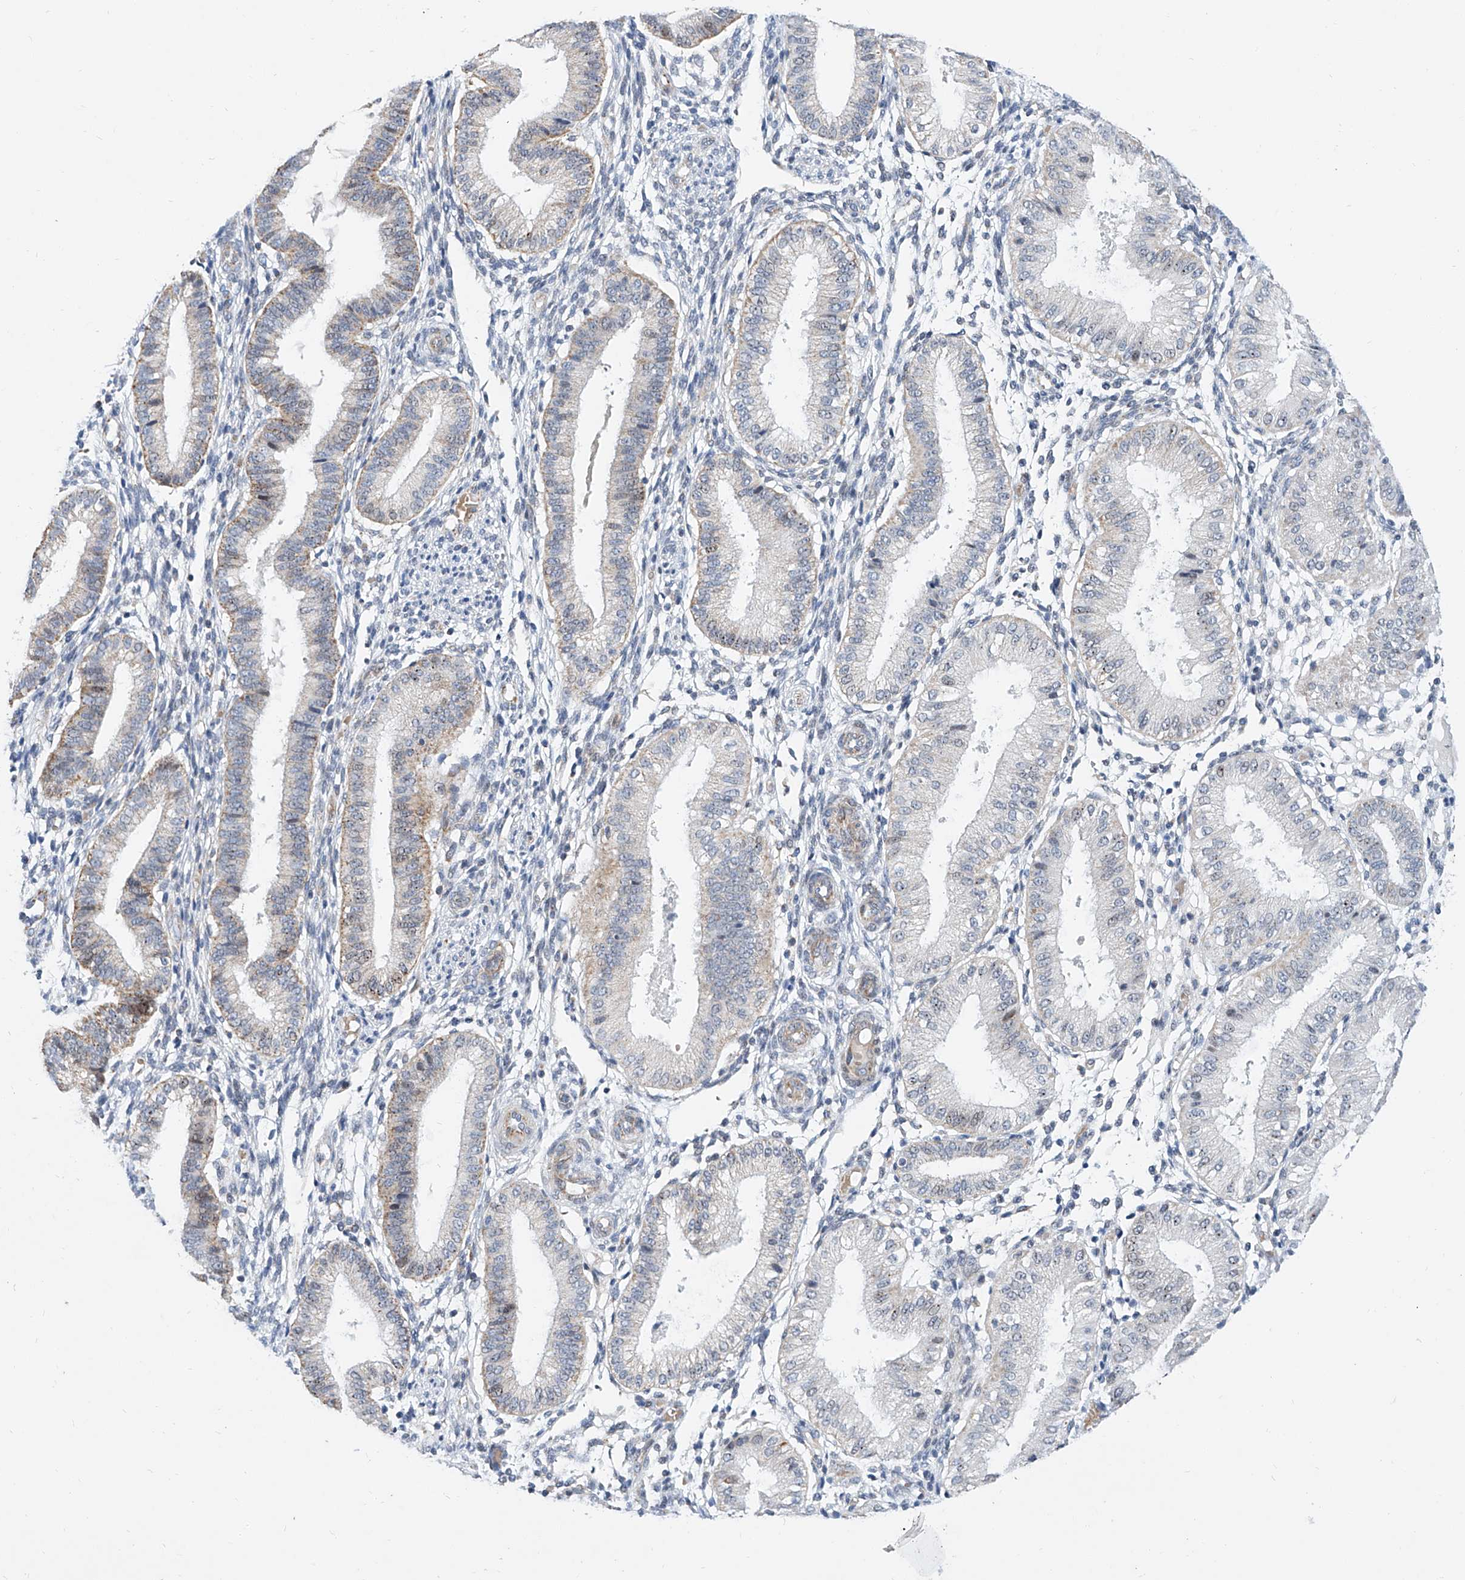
{"staining": {"intensity": "negative", "quantity": "none", "location": "none"}, "tissue": "endometrium", "cell_type": "Cells in endometrial stroma", "image_type": "normal", "snomed": [{"axis": "morphology", "description": "Normal tissue, NOS"}, {"axis": "topography", "description": "Endometrium"}], "caption": "Cells in endometrial stroma show no significant protein expression in unremarkable endometrium.", "gene": "BPTF", "patient": {"sex": "female", "age": 39}}